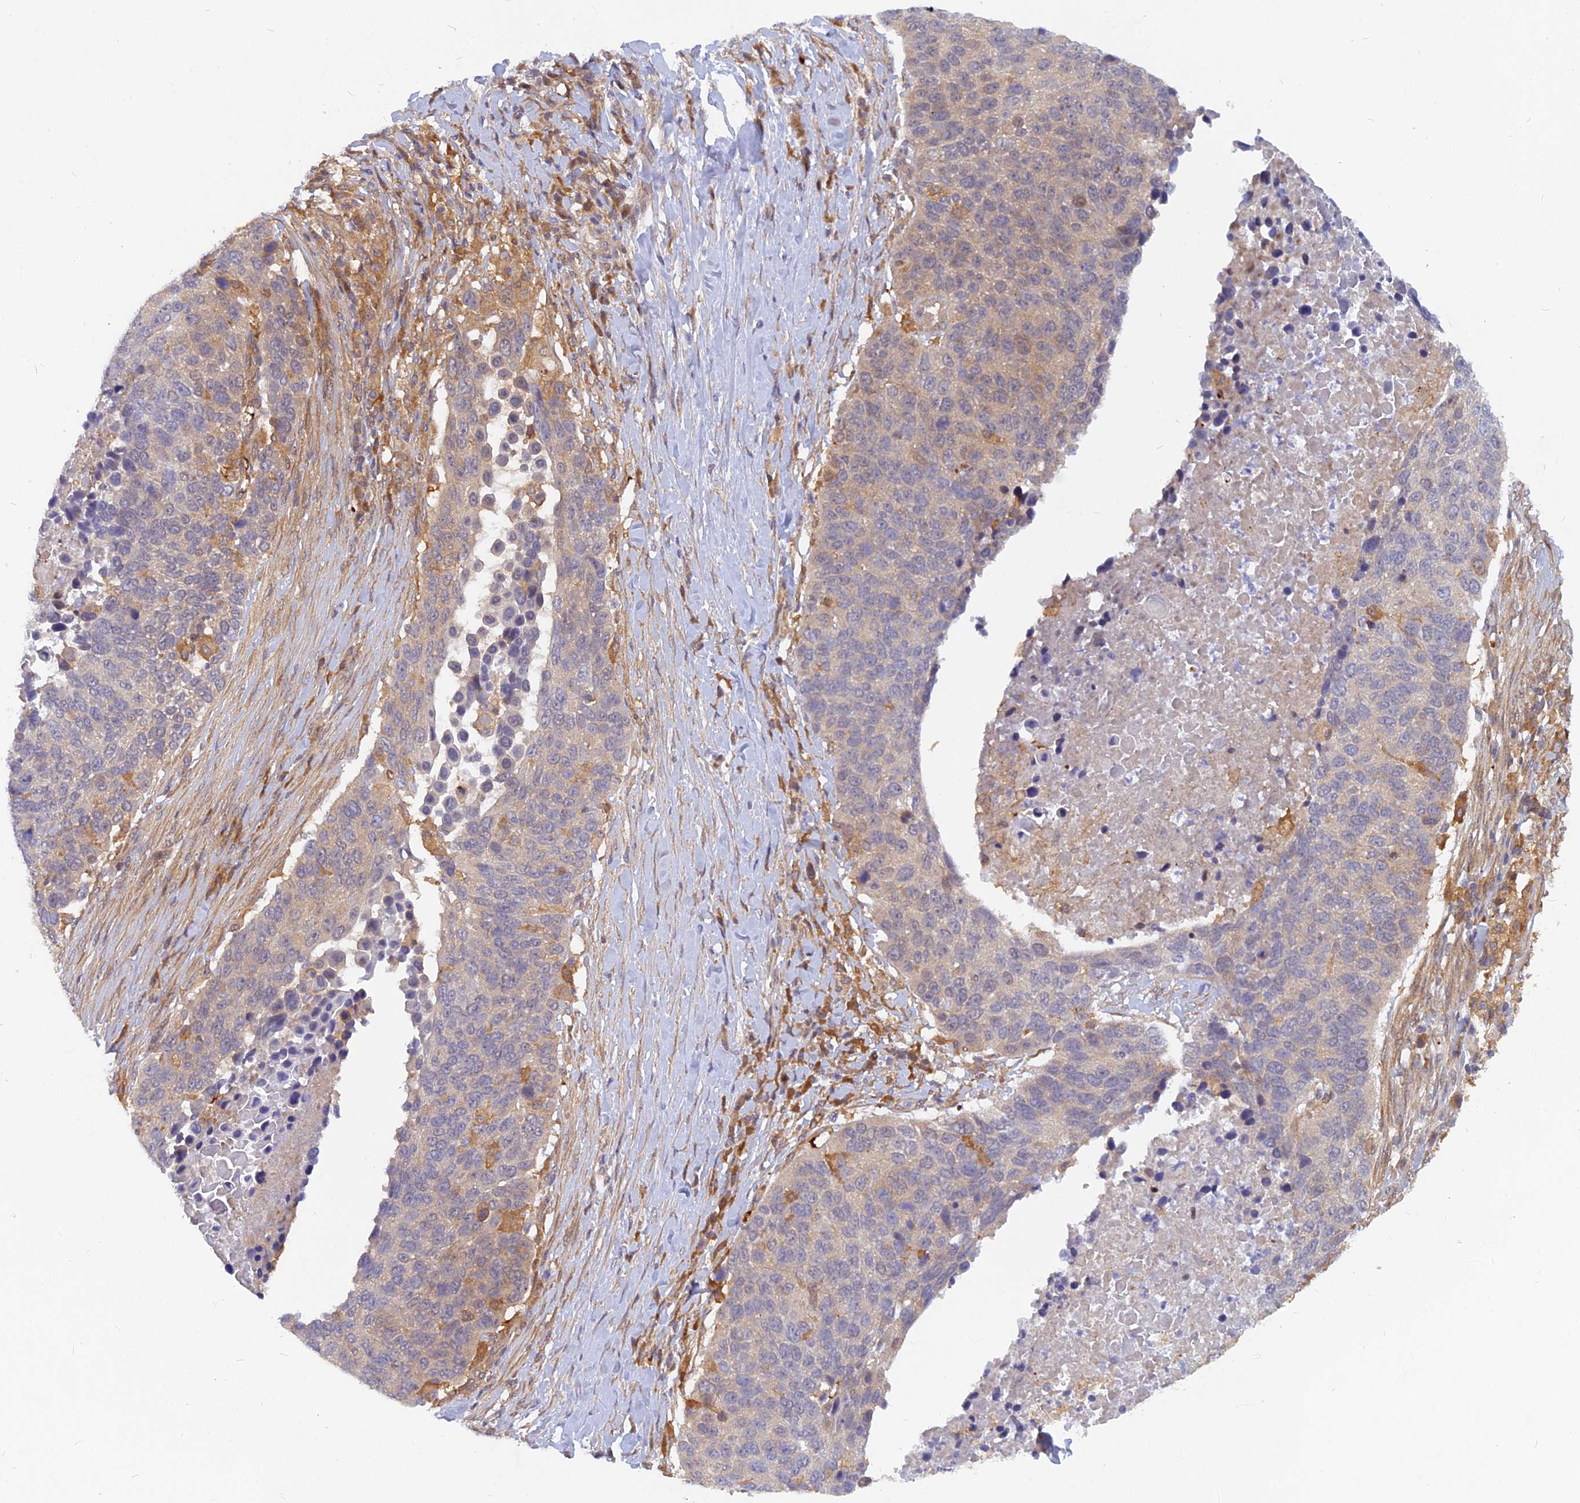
{"staining": {"intensity": "weak", "quantity": "<25%", "location": "cytoplasmic/membranous"}, "tissue": "lung cancer", "cell_type": "Tumor cells", "image_type": "cancer", "snomed": [{"axis": "morphology", "description": "Normal tissue, NOS"}, {"axis": "morphology", "description": "Squamous cell carcinoma, NOS"}, {"axis": "topography", "description": "Lymph node"}, {"axis": "topography", "description": "Lung"}], "caption": "Immunohistochemistry (IHC) of squamous cell carcinoma (lung) shows no positivity in tumor cells.", "gene": "ARL2BP", "patient": {"sex": "male", "age": 66}}